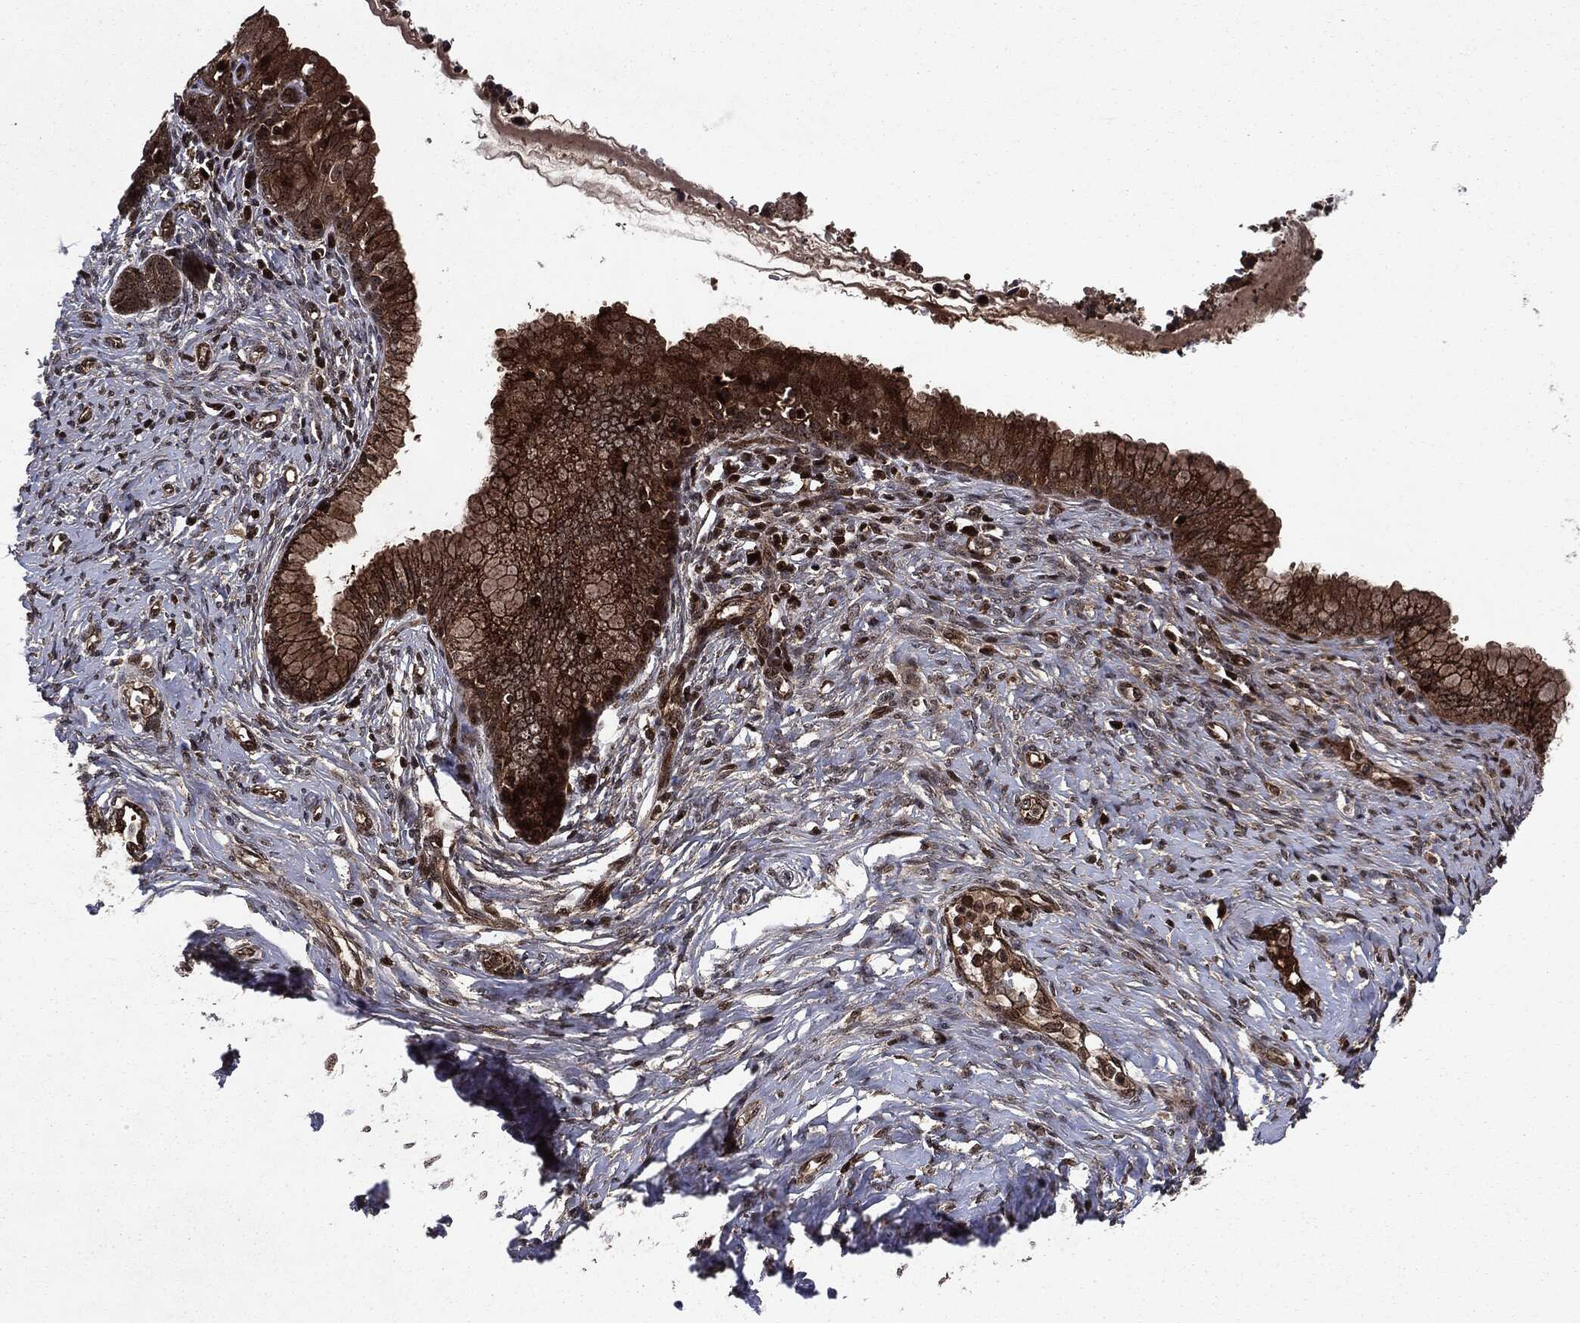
{"staining": {"intensity": "strong", "quantity": ">75%", "location": "cytoplasmic/membranous"}, "tissue": "cervical cancer", "cell_type": "Tumor cells", "image_type": "cancer", "snomed": [{"axis": "morphology", "description": "Squamous cell carcinoma, NOS"}, {"axis": "topography", "description": "Cervix"}], "caption": "Immunohistochemical staining of human cervical cancer (squamous cell carcinoma) displays high levels of strong cytoplasmic/membranous expression in approximately >75% of tumor cells.", "gene": "CARD6", "patient": {"sex": "female", "age": 63}}